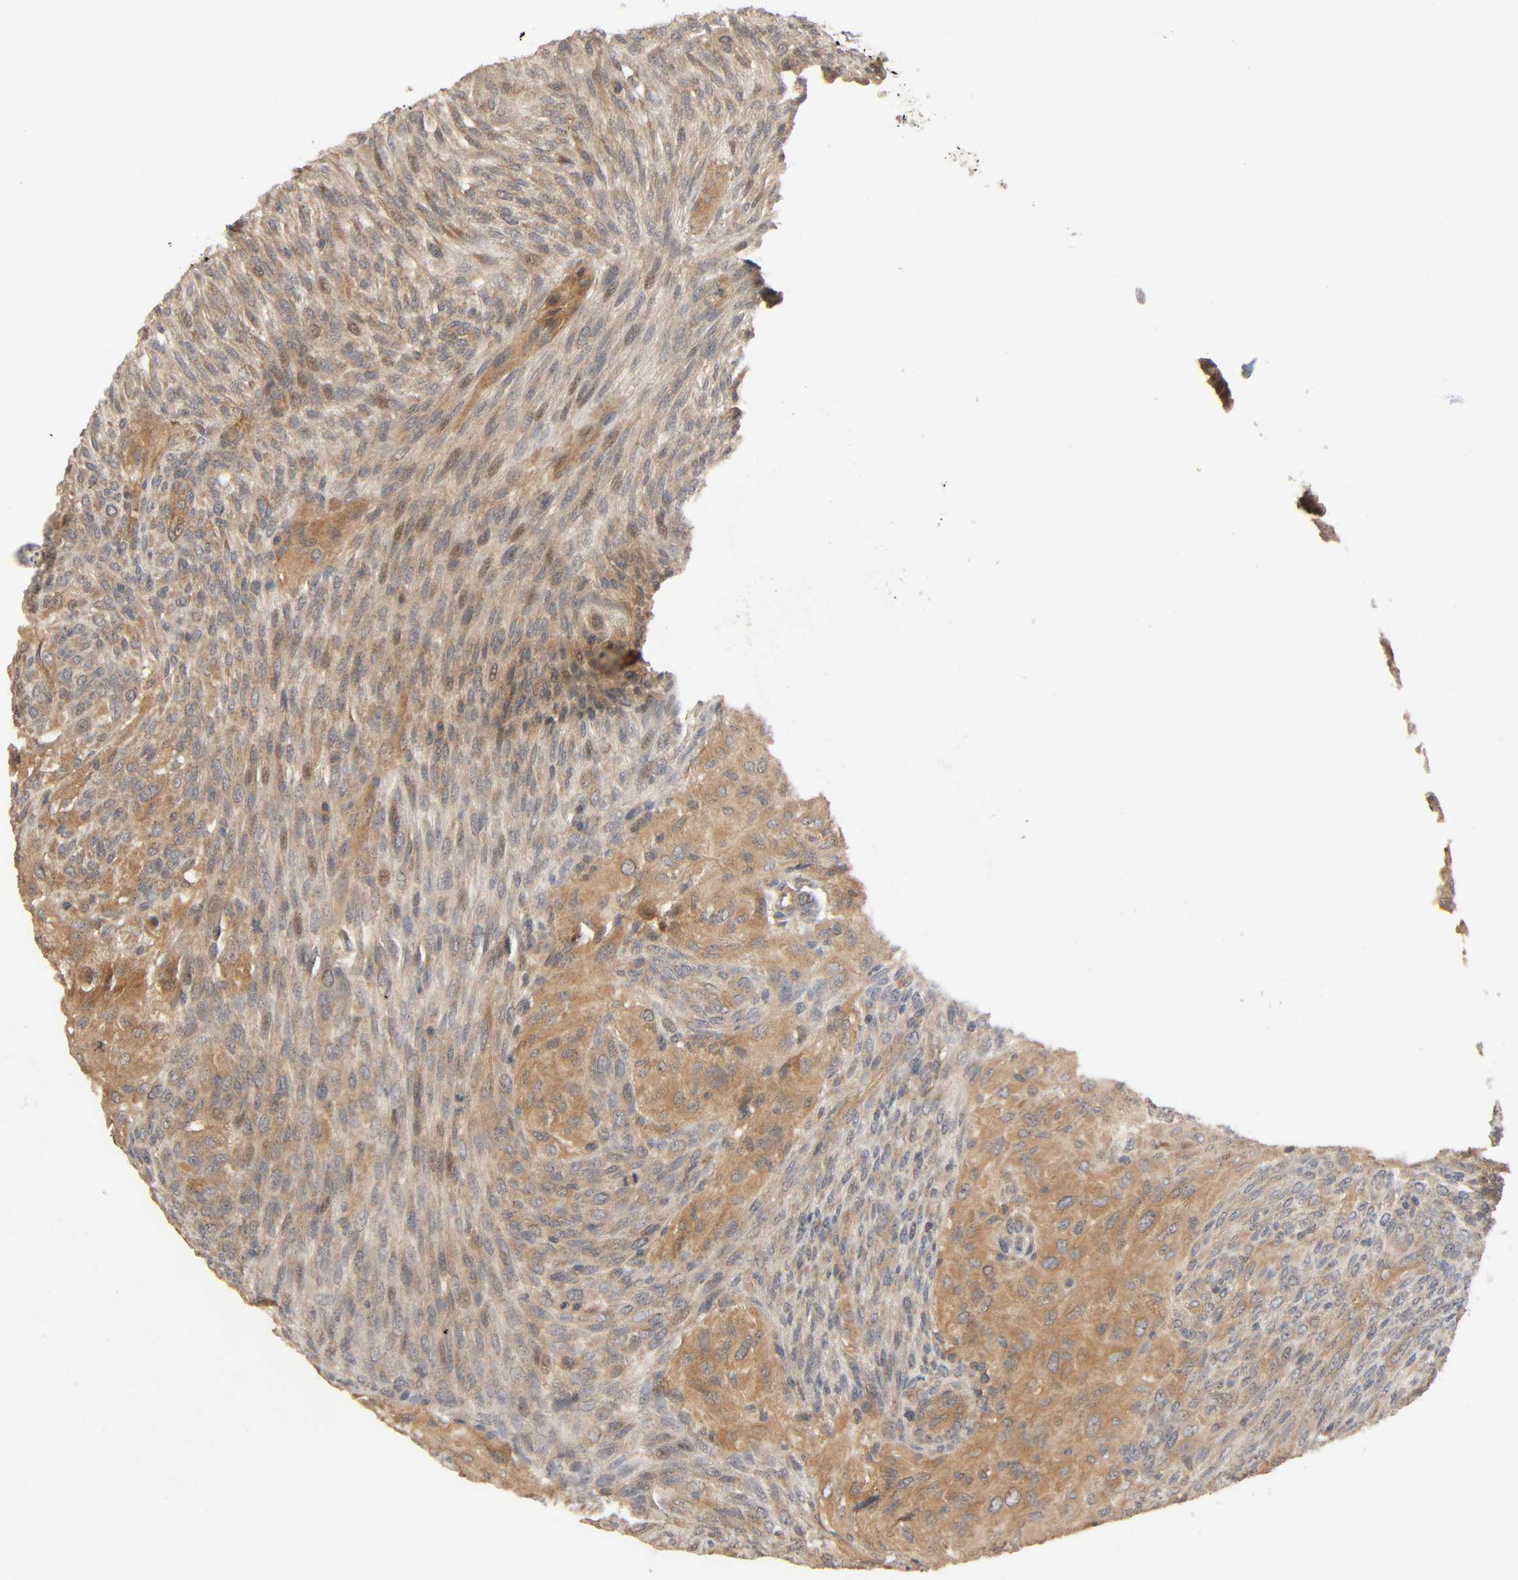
{"staining": {"intensity": "moderate", "quantity": ">75%", "location": "cytoplasmic/membranous,nuclear"}, "tissue": "glioma", "cell_type": "Tumor cells", "image_type": "cancer", "snomed": [{"axis": "morphology", "description": "Glioma, malignant, High grade"}, {"axis": "topography", "description": "Cerebral cortex"}], "caption": "Malignant high-grade glioma tissue displays moderate cytoplasmic/membranous and nuclear positivity in about >75% of tumor cells, visualized by immunohistochemistry.", "gene": "PPP2R1B", "patient": {"sex": "female", "age": 55}}